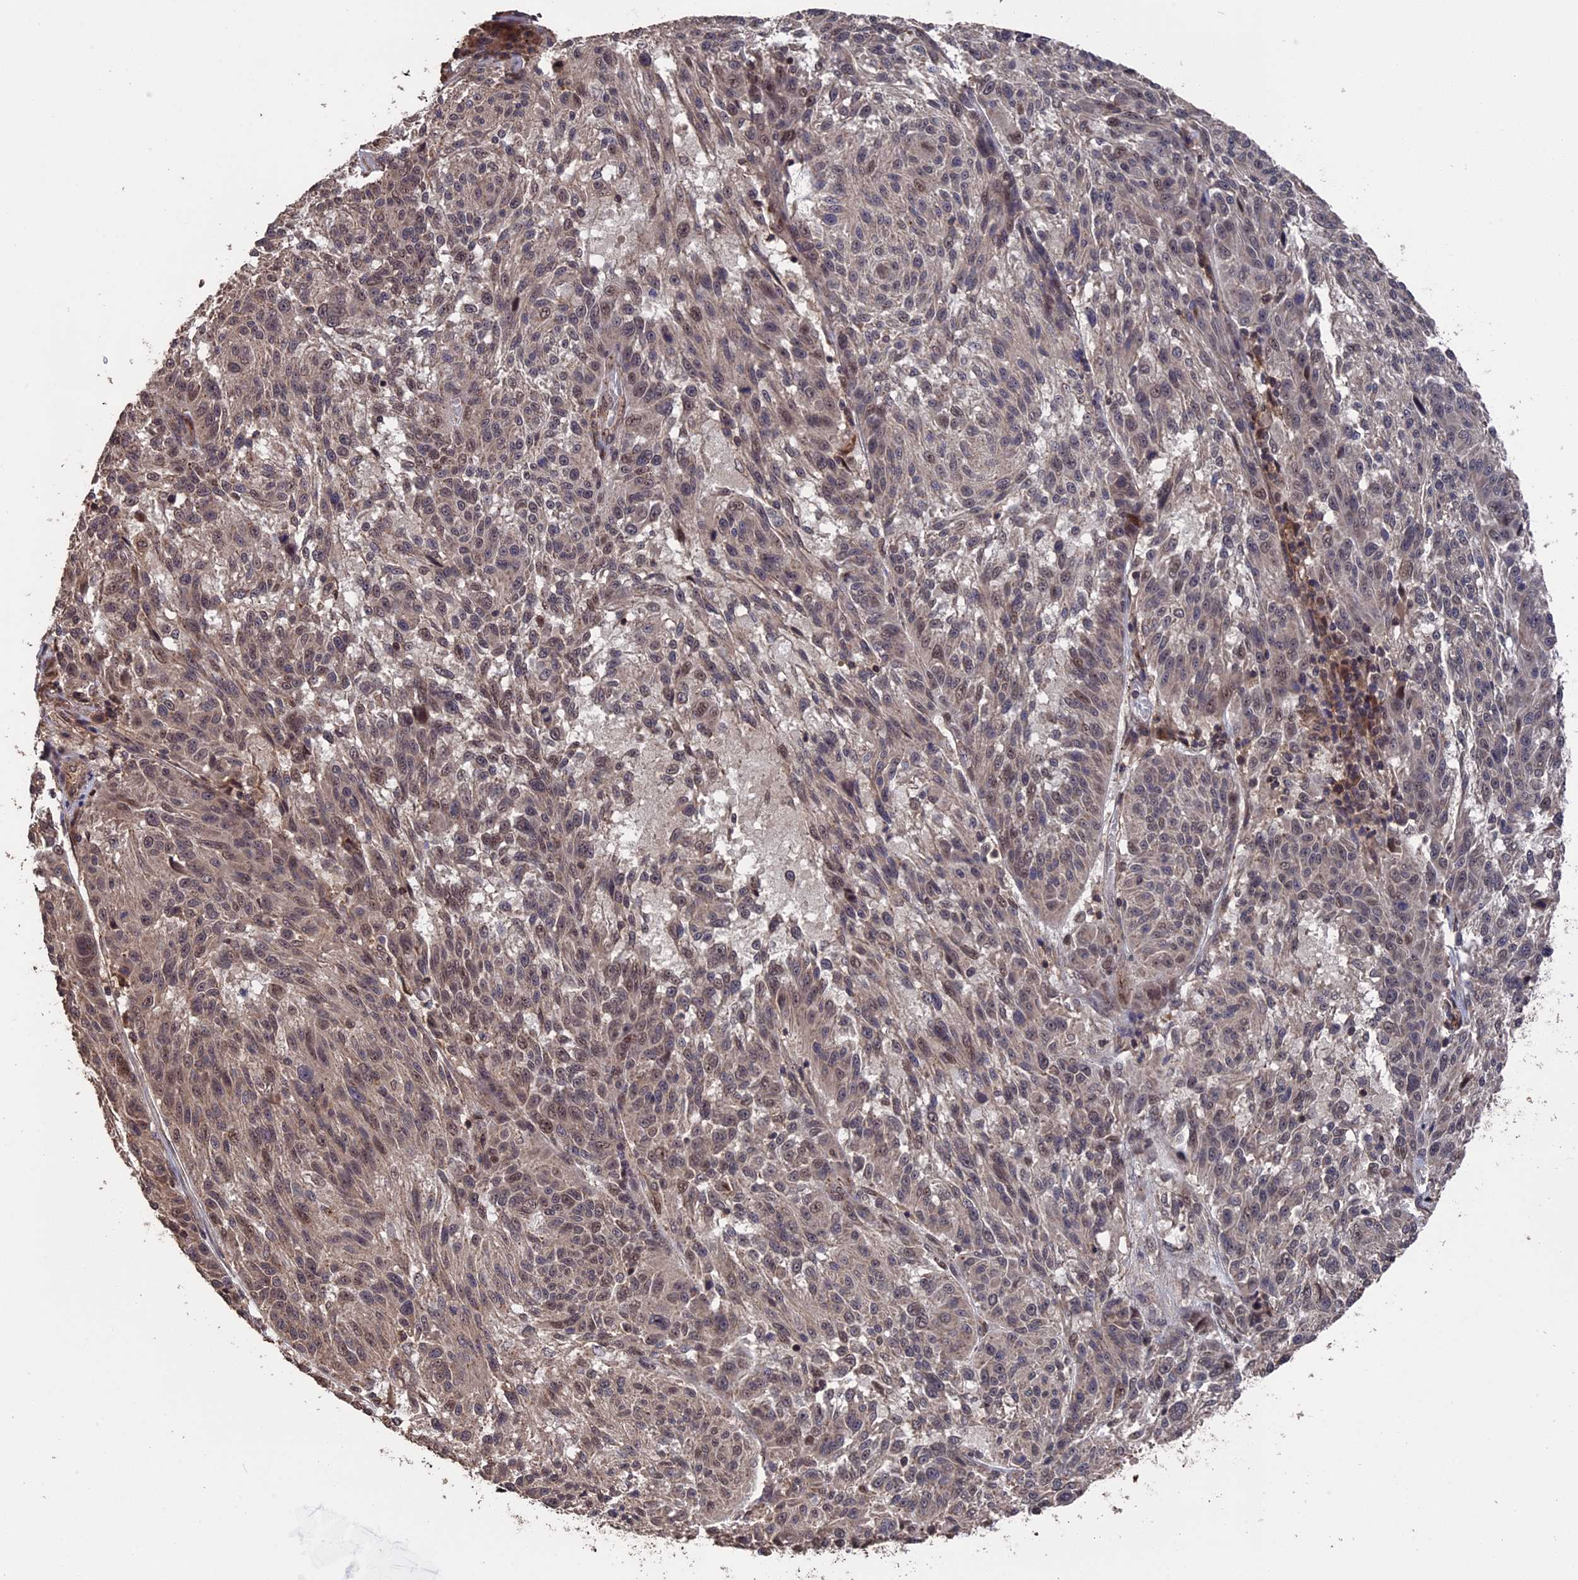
{"staining": {"intensity": "weak", "quantity": "<25%", "location": "nuclear"}, "tissue": "melanoma", "cell_type": "Tumor cells", "image_type": "cancer", "snomed": [{"axis": "morphology", "description": "Malignant melanoma, NOS"}, {"axis": "topography", "description": "Skin"}], "caption": "The image shows no significant positivity in tumor cells of melanoma.", "gene": "MYBL2", "patient": {"sex": "male", "age": 53}}